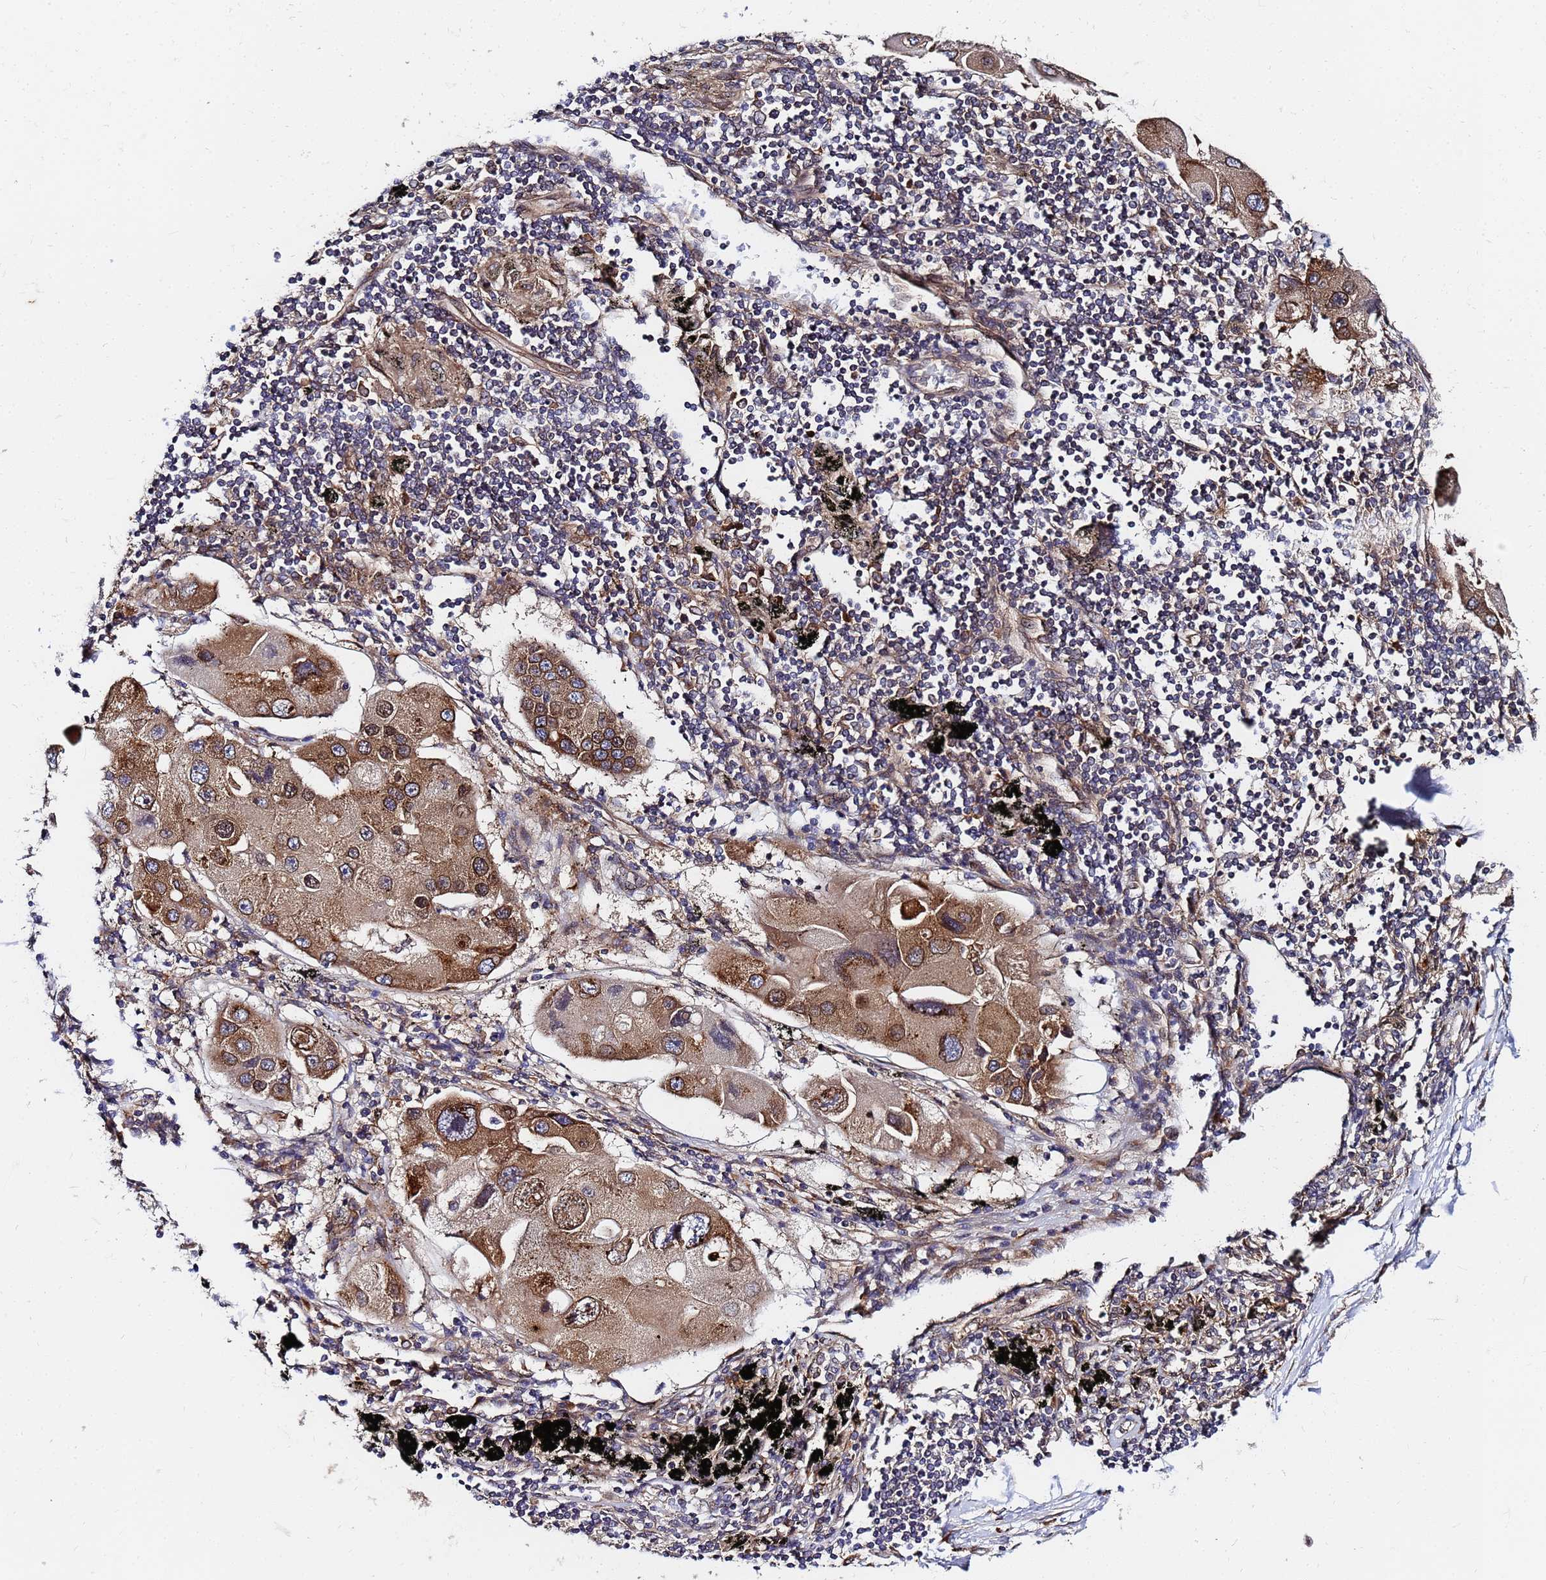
{"staining": {"intensity": "moderate", "quantity": ">75%", "location": "cytoplasmic/membranous"}, "tissue": "lung cancer", "cell_type": "Tumor cells", "image_type": "cancer", "snomed": [{"axis": "morphology", "description": "Adenocarcinoma, NOS"}, {"axis": "topography", "description": "Lung"}], "caption": "Immunohistochemical staining of lung cancer demonstrates medium levels of moderate cytoplasmic/membranous staining in approximately >75% of tumor cells. The staining is performed using DAB brown chromogen to label protein expression. The nuclei are counter-stained blue using hematoxylin.", "gene": "UNC93B1", "patient": {"sex": "female", "age": 54}}